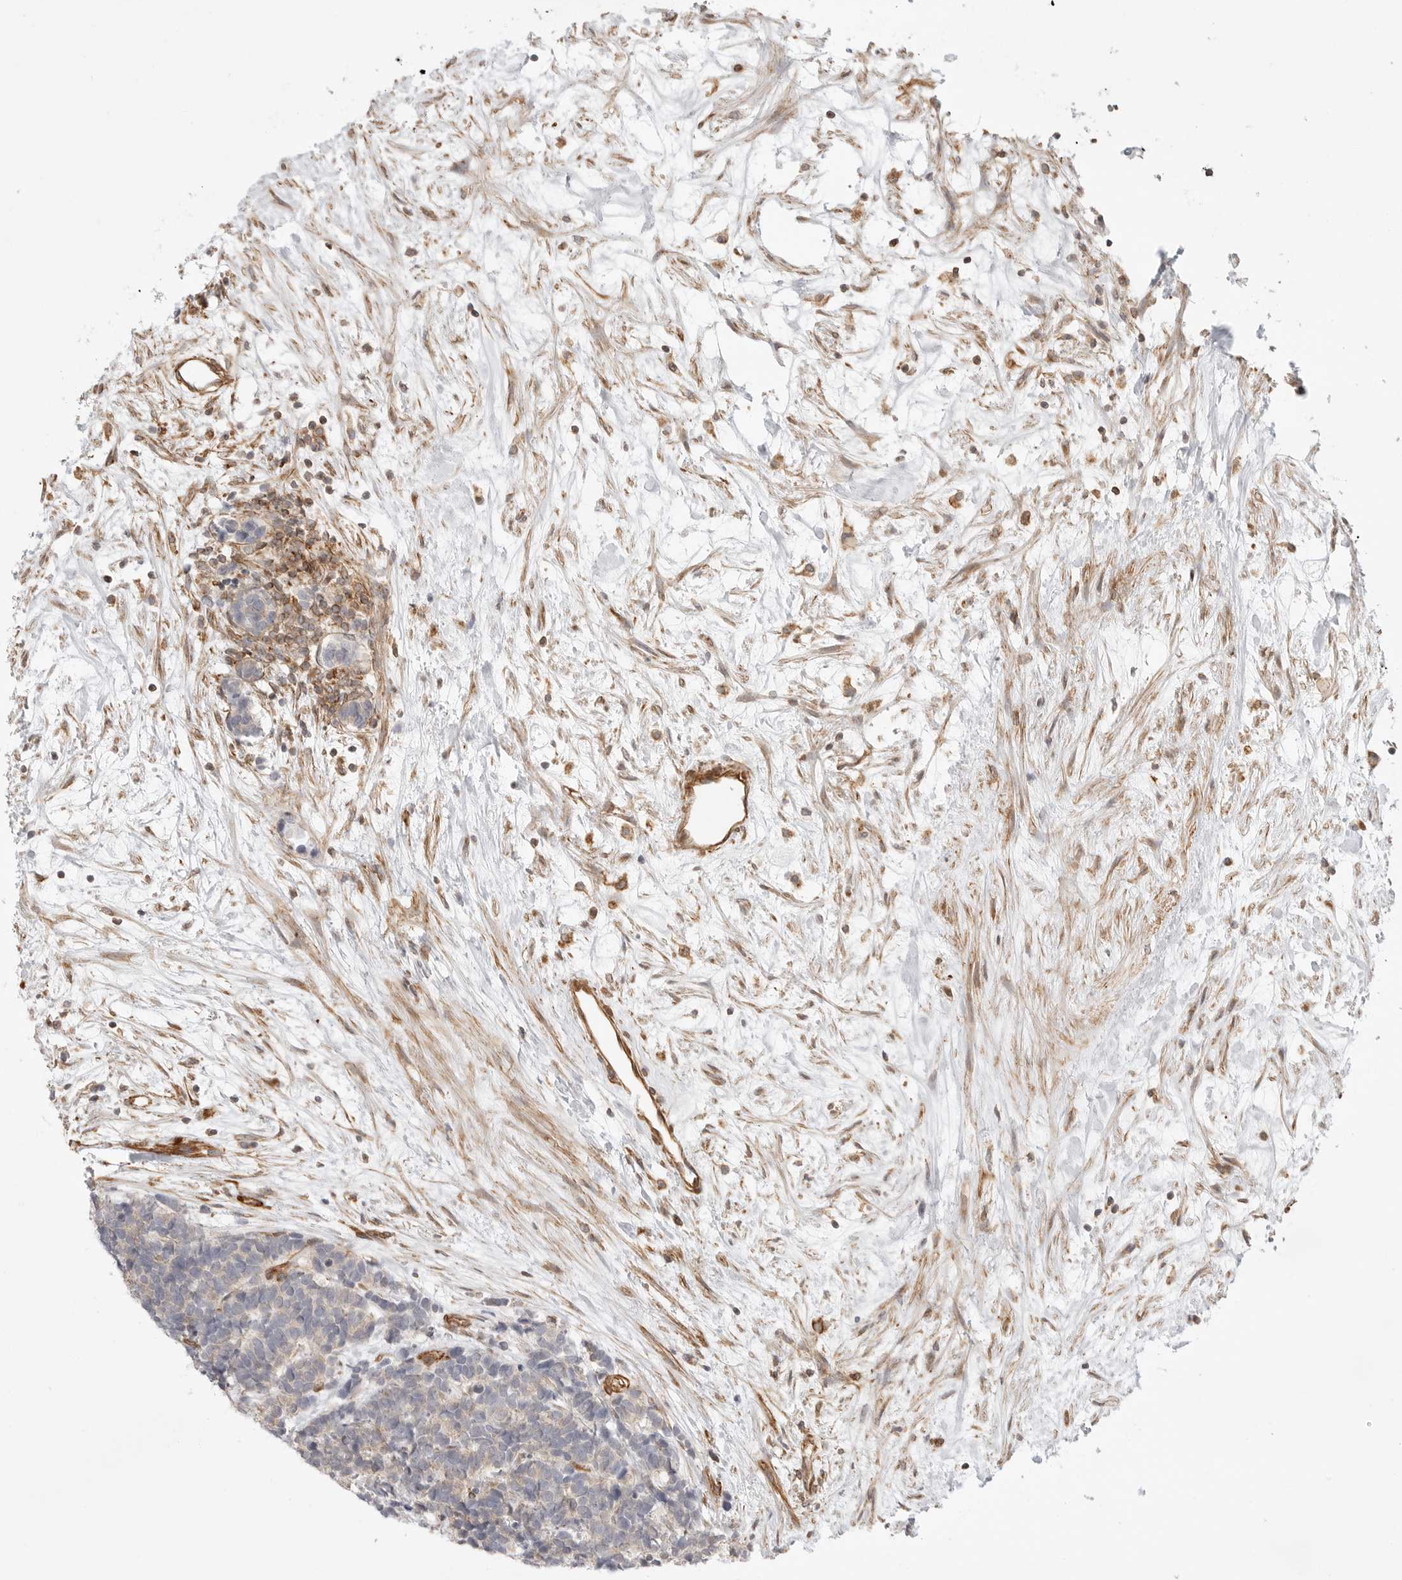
{"staining": {"intensity": "negative", "quantity": "none", "location": "none"}, "tissue": "carcinoid", "cell_type": "Tumor cells", "image_type": "cancer", "snomed": [{"axis": "morphology", "description": "Carcinoma, NOS"}, {"axis": "morphology", "description": "Carcinoid, malignant, NOS"}, {"axis": "topography", "description": "Urinary bladder"}], "caption": "This is a image of immunohistochemistry staining of carcinoid (malignant), which shows no positivity in tumor cells.", "gene": "ATOH7", "patient": {"sex": "male", "age": 57}}